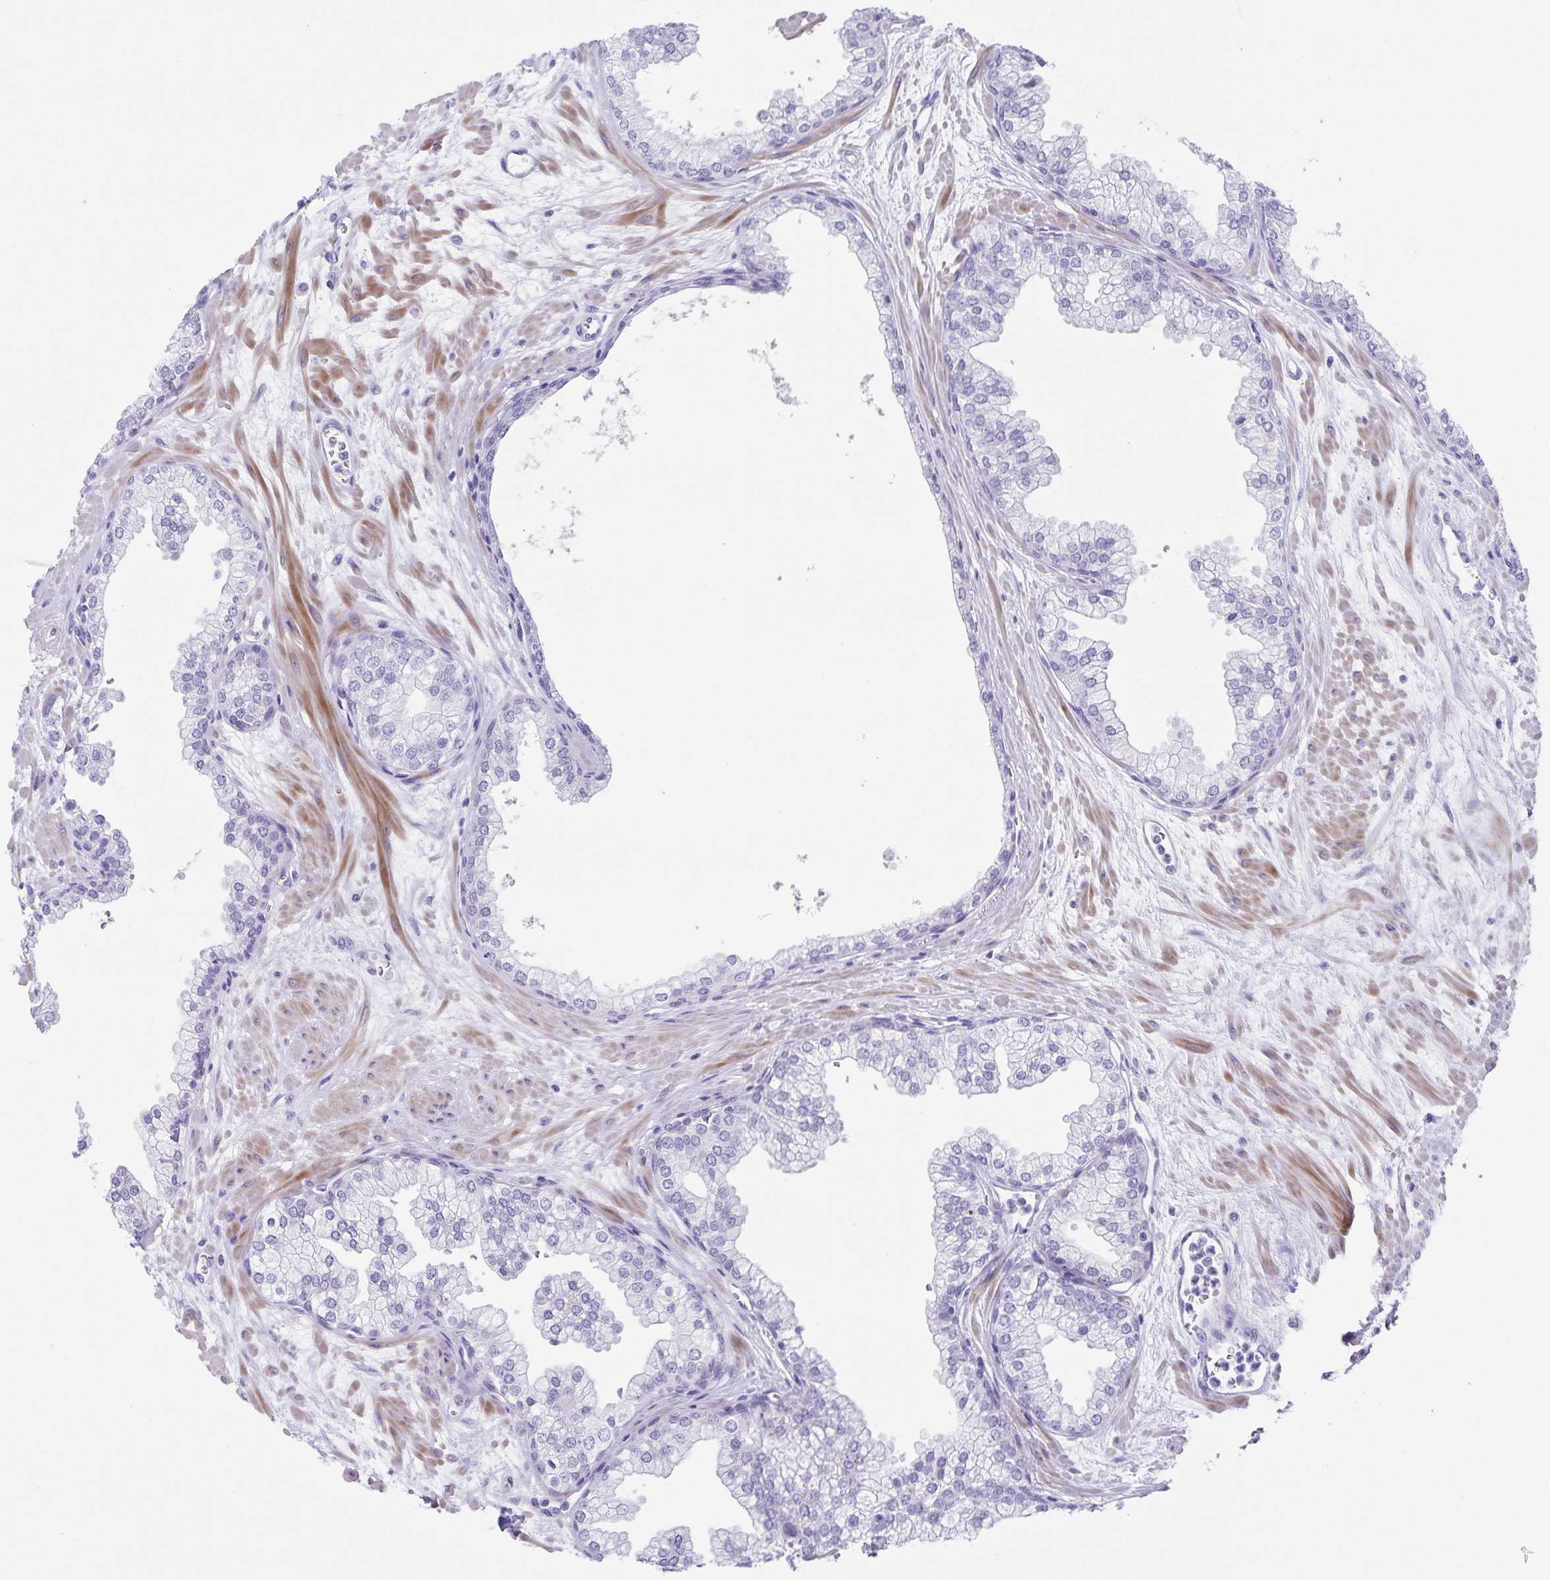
{"staining": {"intensity": "negative", "quantity": "none", "location": "none"}, "tissue": "prostate", "cell_type": "Glandular cells", "image_type": "normal", "snomed": [{"axis": "morphology", "description": "Normal tissue, NOS"}, {"axis": "topography", "description": "Prostate"}, {"axis": "topography", "description": "Peripheral nerve tissue"}], "caption": "High power microscopy photomicrograph of an immunohistochemistry (IHC) photomicrograph of benign prostate, revealing no significant positivity in glandular cells.", "gene": "C11orf42", "patient": {"sex": "male", "age": 61}}